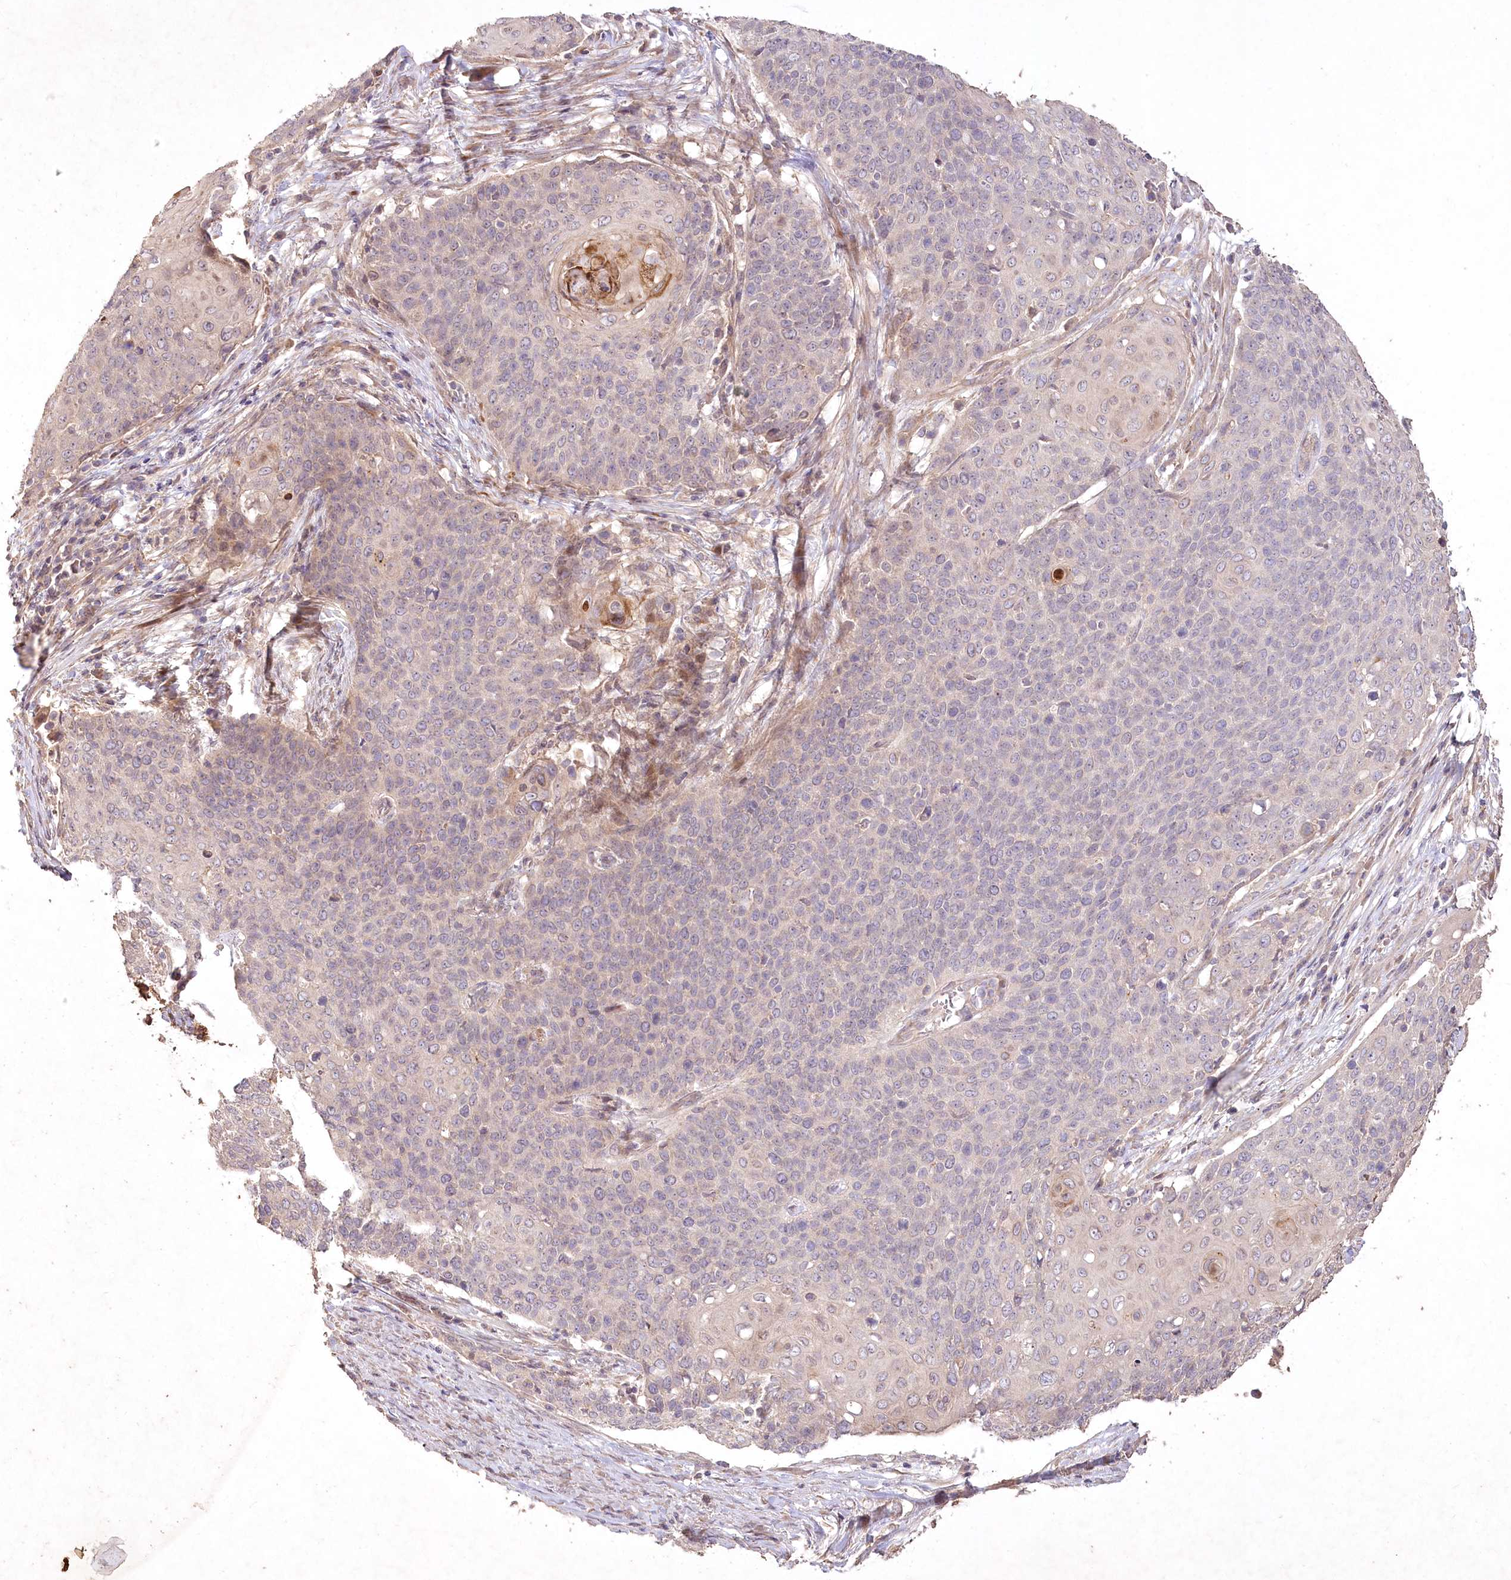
{"staining": {"intensity": "negative", "quantity": "none", "location": "none"}, "tissue": "cervical cancer", "cell_type": "Tumor cells", "image_type": "cancer", "snomed": [{"axis": "morphology", "description": "Squamous cell carcinoma, NOS"}, {"axis": "topography", "description": "Cervix"}], "caption": "This histopathology image is of cervical cancer (squamous cell carcinoma) stained with immunohistochemistry to label a protein in brown with the nuclei are counter-stained blue. There is no expression in tumor cells.", "gene": "IRAK1BP1", "patient": {"sex": "female", "age": 39}}